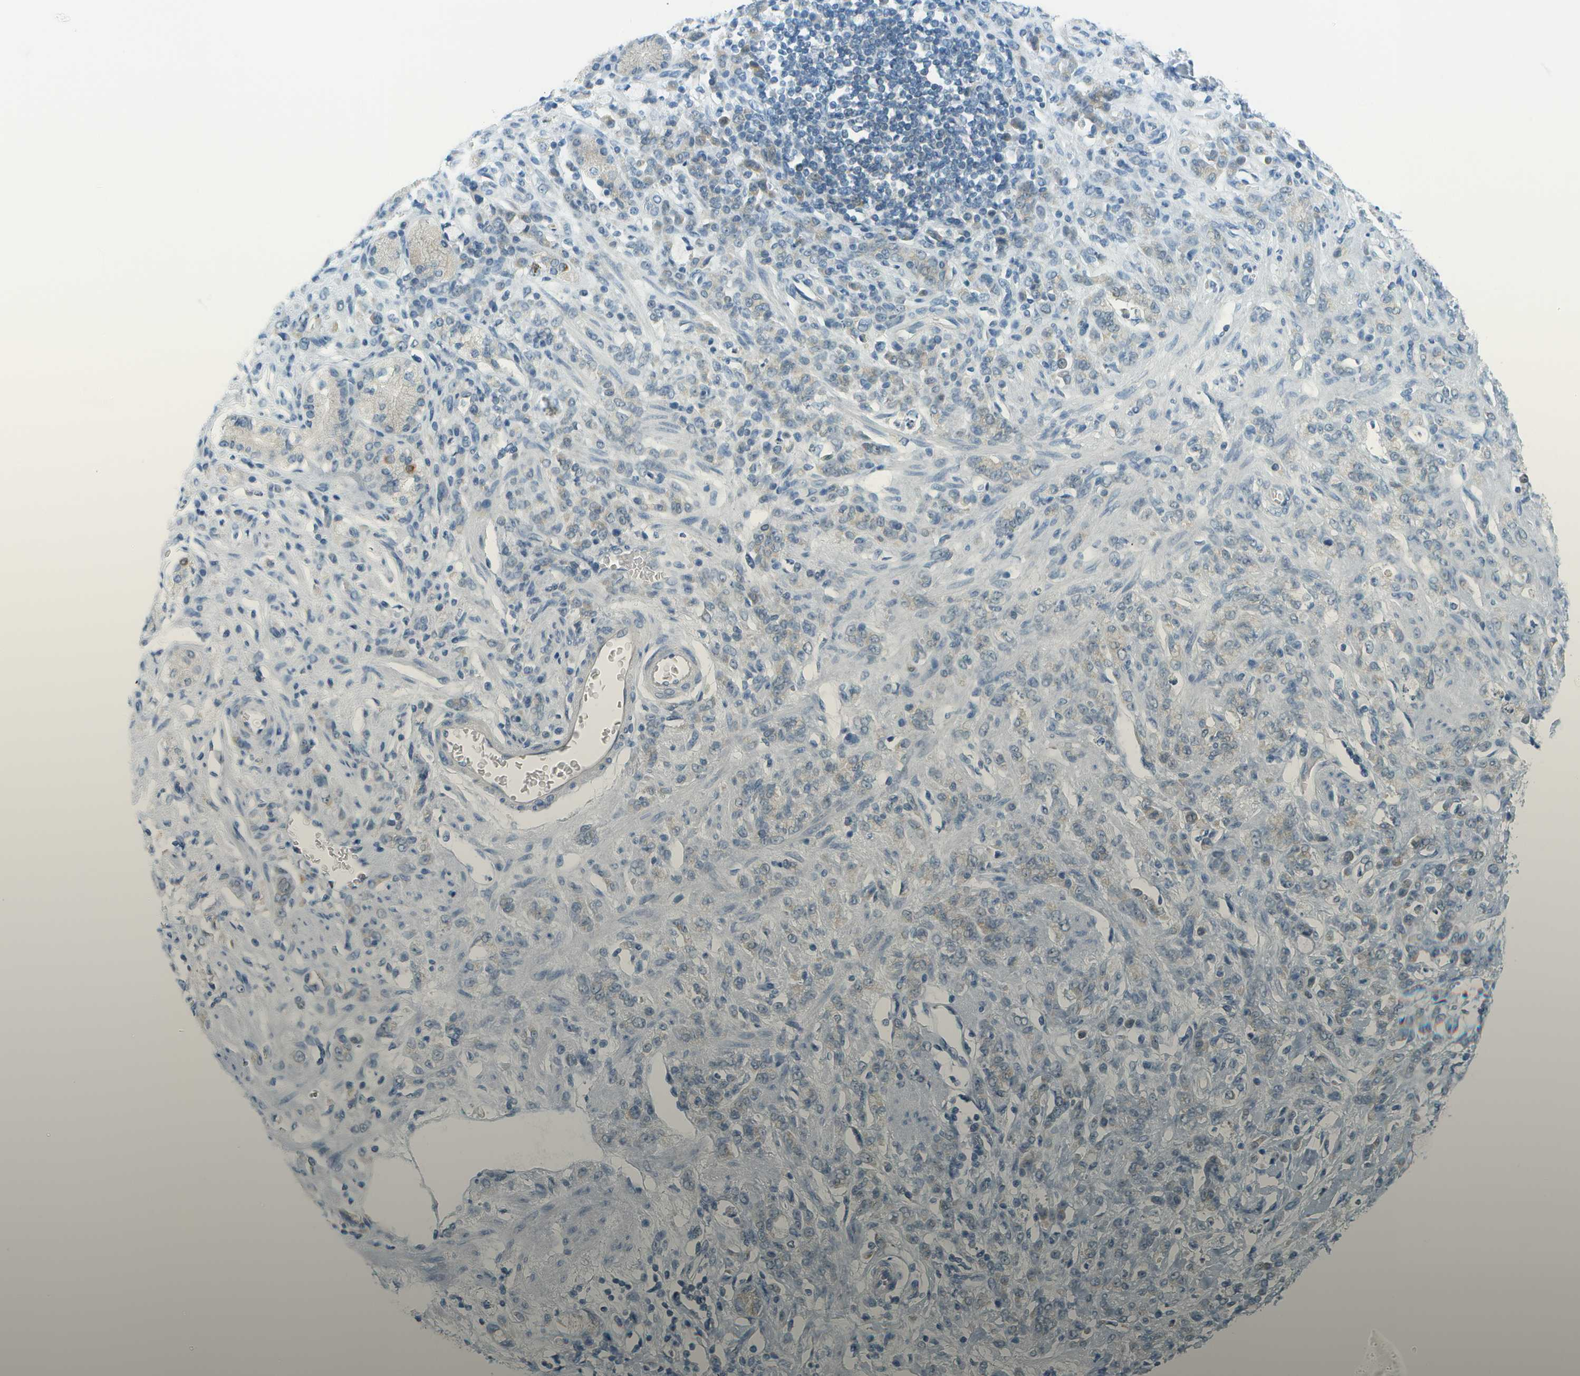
{"staining": {"intensity": "negative", "quantity": "none", "location": "none"}, "tissue": "stomach cancer", "cell_type": "Tumor cells", "image_type": "cancer", "snomed": [{"axis": "morphology", "description": "Normal tissue, NOS"}, {"axis": "morphology", "description": "Adenocarcinoma, NOS"}, {"axis": "topography", "description": "Stomach"}], "caption": "This image is of stomach cancer (adenocarcinoma) stained with immunohistochemistry (IHC) to label a protein in brown with the nuclei are counter-stained blue. There is no expression in tumor cells.", "gene": "SMYD5", "patient": {"sex": "male", "age": 82}}